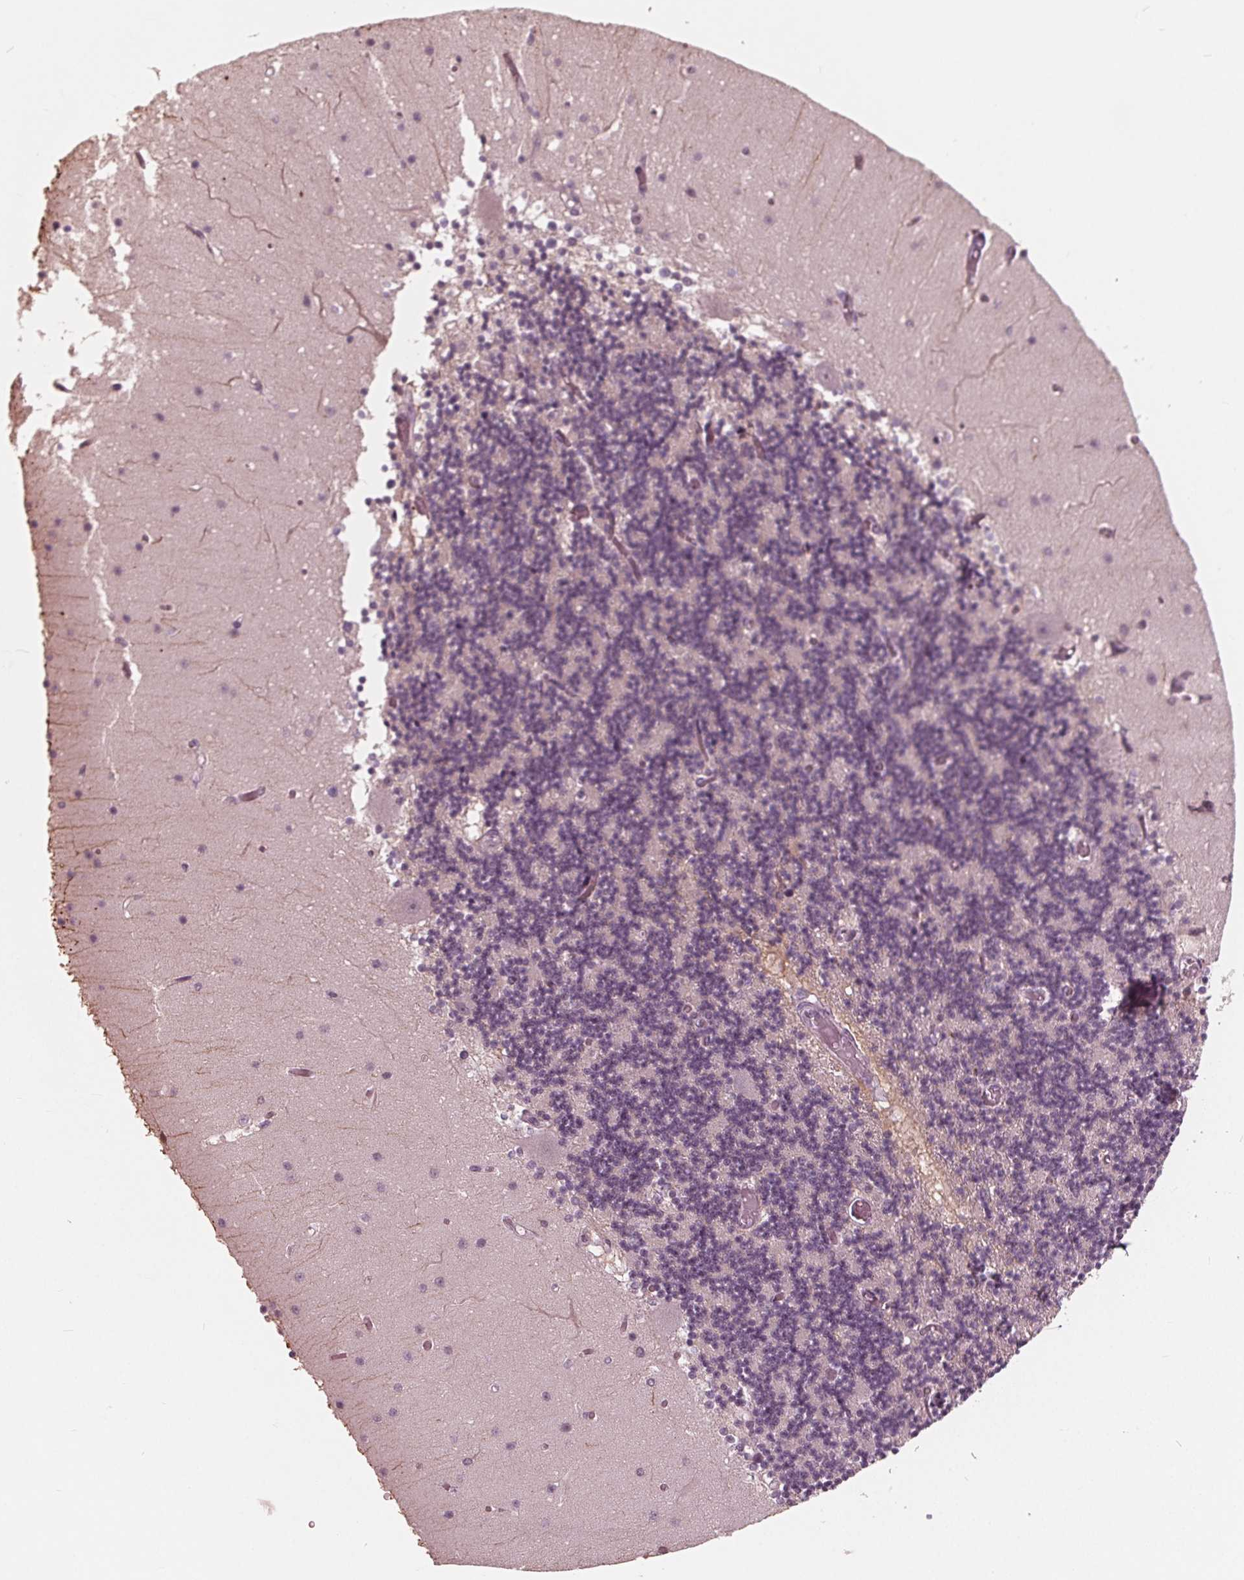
{"staining": {"intensity": "negative", "quantity": "none", "location": "none"}, "tissue": "cerebellum", "cell_type": "Cells in granular layer", "image_type": "normal", "snomed": [{"axis": "morphology", "description": "Normal tissue, NOS"}, {"axis": "topography", "description": "Cerebellum"}], "caption": "High magnification brightfield microscopy of benign cerebellum stained with DAB (brown) and counterstained with hematoxylin (blue): cells in granular layer show no significant staining. (DAB immunohistochemistry visualized using brightfield microscopy, high magnification).", "gene": "ING3", "patient": {"sex": "female", "age": 28}}